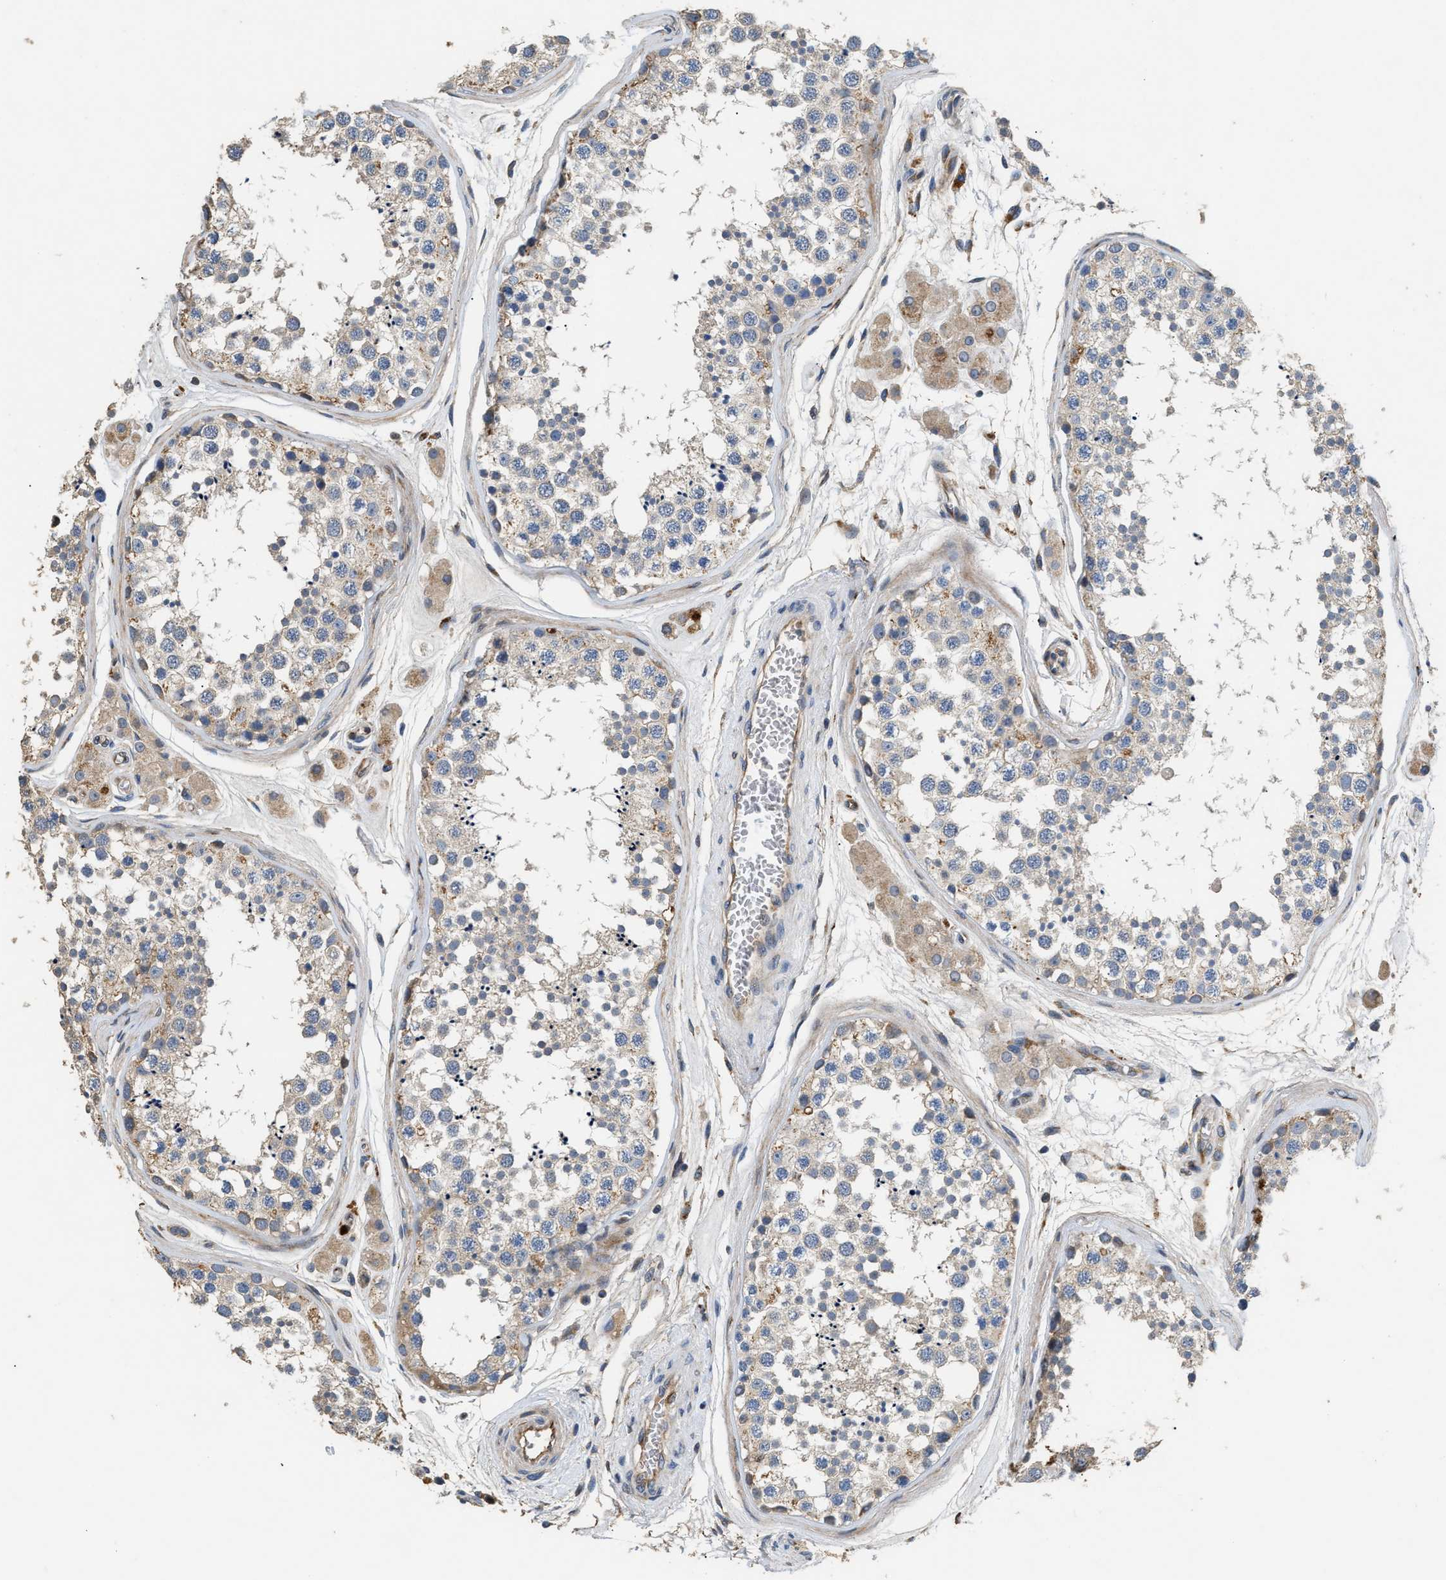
{"staining": {"intensity": "negative", "quantity": "none", "location": "none"}, "tissue": "testis", "cell_type": "Cells in seminiferous ducts", "image_type": "normal", "snomed": [{"axis": "morphology", "description": "Normal tissue, NOS"}, {"axis": "topography", "description": "Testis"}], "caption": "Immunohistochemical staining of unremarkable human testis shows no significant staining in cells in seminiferous ducts. (DAB (3,3'-diaminobenzidine) IHC with hematoxylin counter stain).", "gene": "IL17RC", "patient": {"sex": "male", "age": 56}}